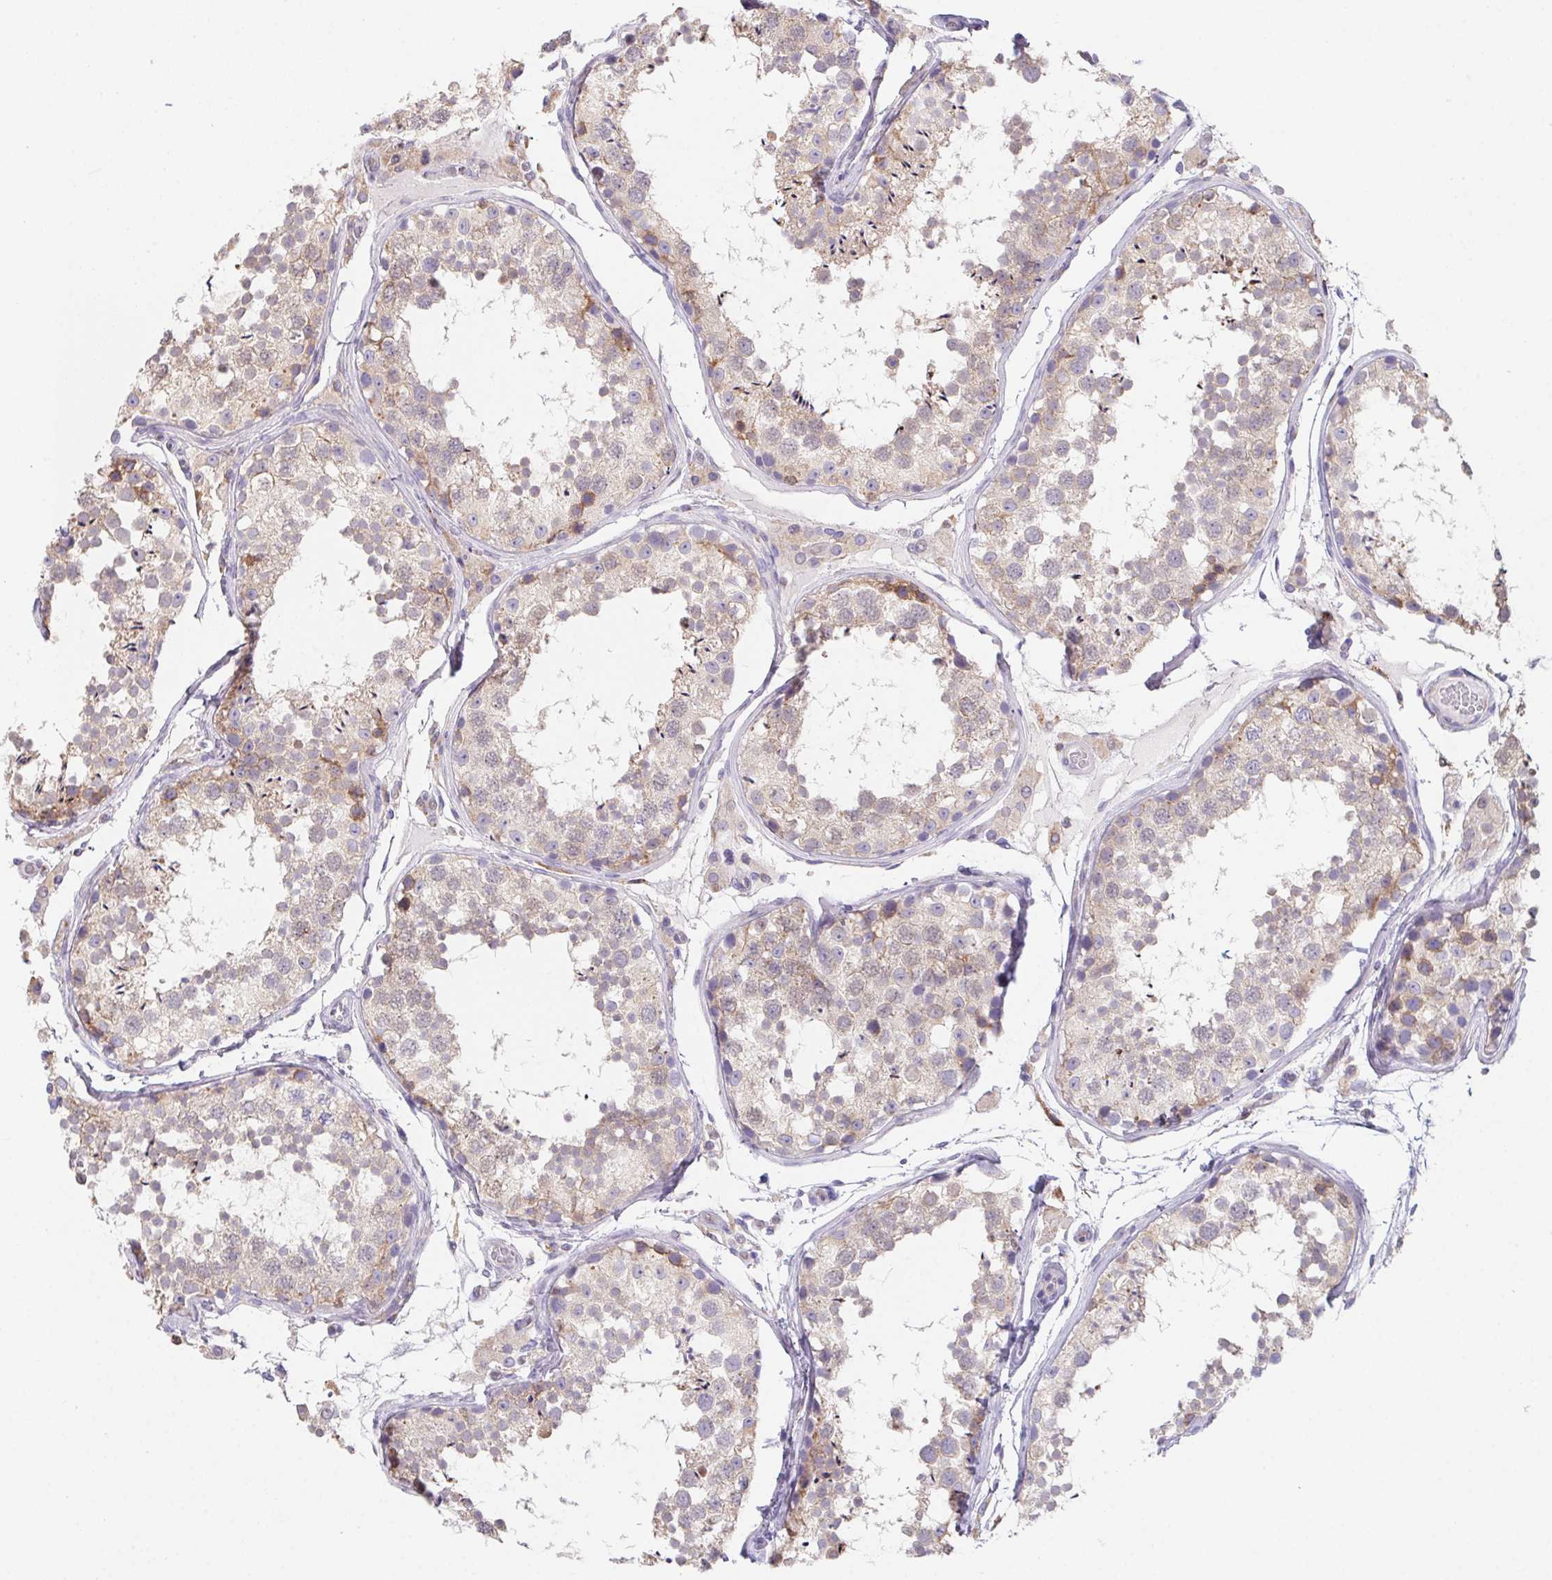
{"staining": {"intensity": "weak", "quantity": "25%-75%", "location": "cytoplasmic/membranous"}, "tissue": "testis", "cell_type": "Cells in seminiferous ducts", "image_type": "normal", "snomed": [{"axis": "morphology", "description": "Normal tissue, NOS"}, {"axis": "topography", "description": "Testis"}], "caption": "Immunohistochemistry (DAB (3,3'-diaminobenzidine)) staining of benign testis demonstrates weak cytoplasmic/membranous protein staining in approximately 25%-75% of cells in seminiferous ducts. (DAB (3,3'-diaminobenzidine) = brown stain, brightfield microscopy at high magnification).", "gene": "ADAM8", "patient": {"sex": "male", "age": 29}}